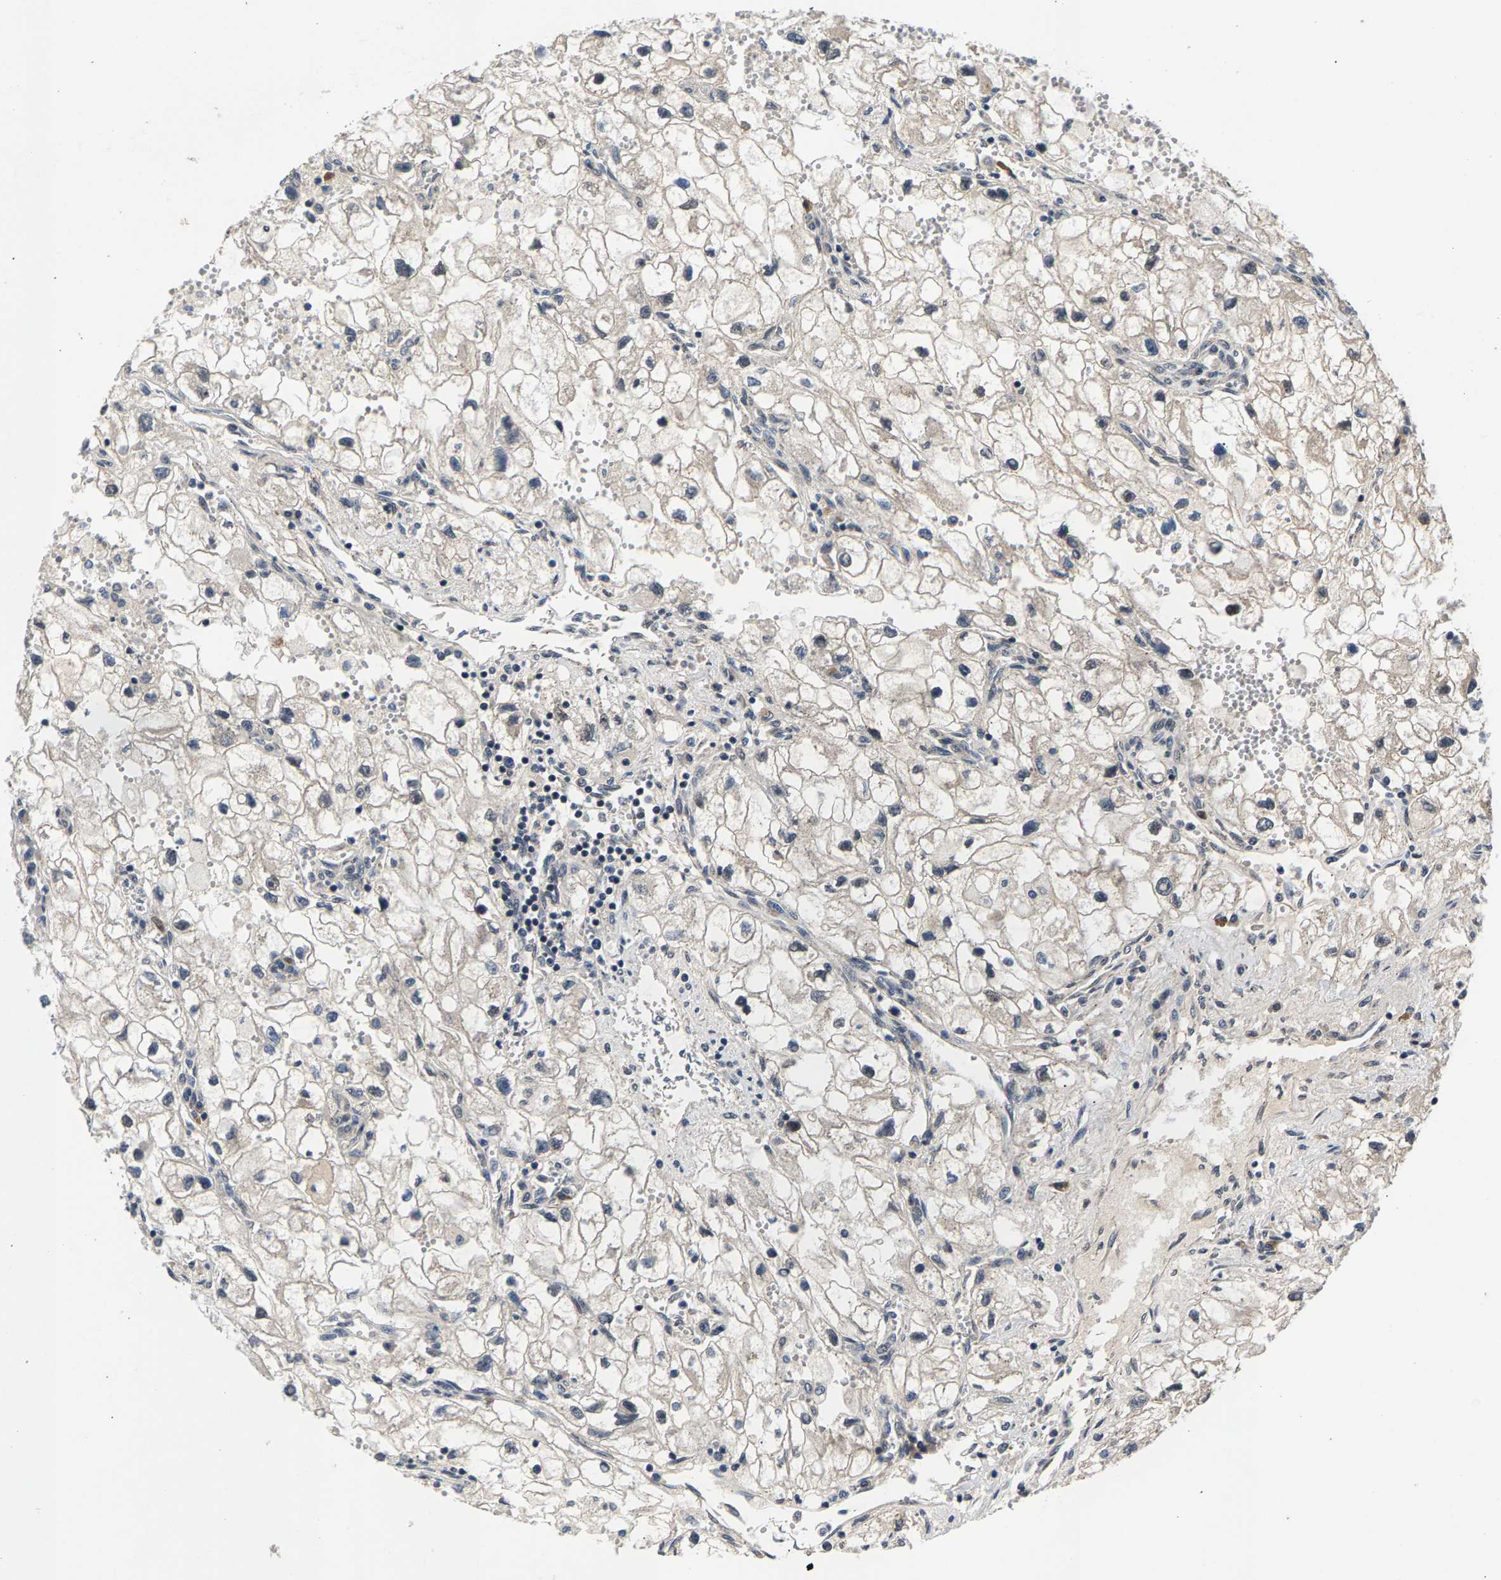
{"staining": {"intensity": "negative", "quantity": "none", "location": "none"}, "tissue": "renal cancer", "cell_type": "Tumor cells", "image_type": "cancer", "snomed": [{"axis": "morphology", "description": "Adenocarcinoma, NOS"}, {"axis": "topography", "description": "Kidney"}], "caption": "Human renal cancer (adenocarcinoma) stained for a protein using immunohistochemistry (IHC) reveals no expression in tumor cells.", "gene": "RBM33", "patient": {"sex": "female", "age": 70}}